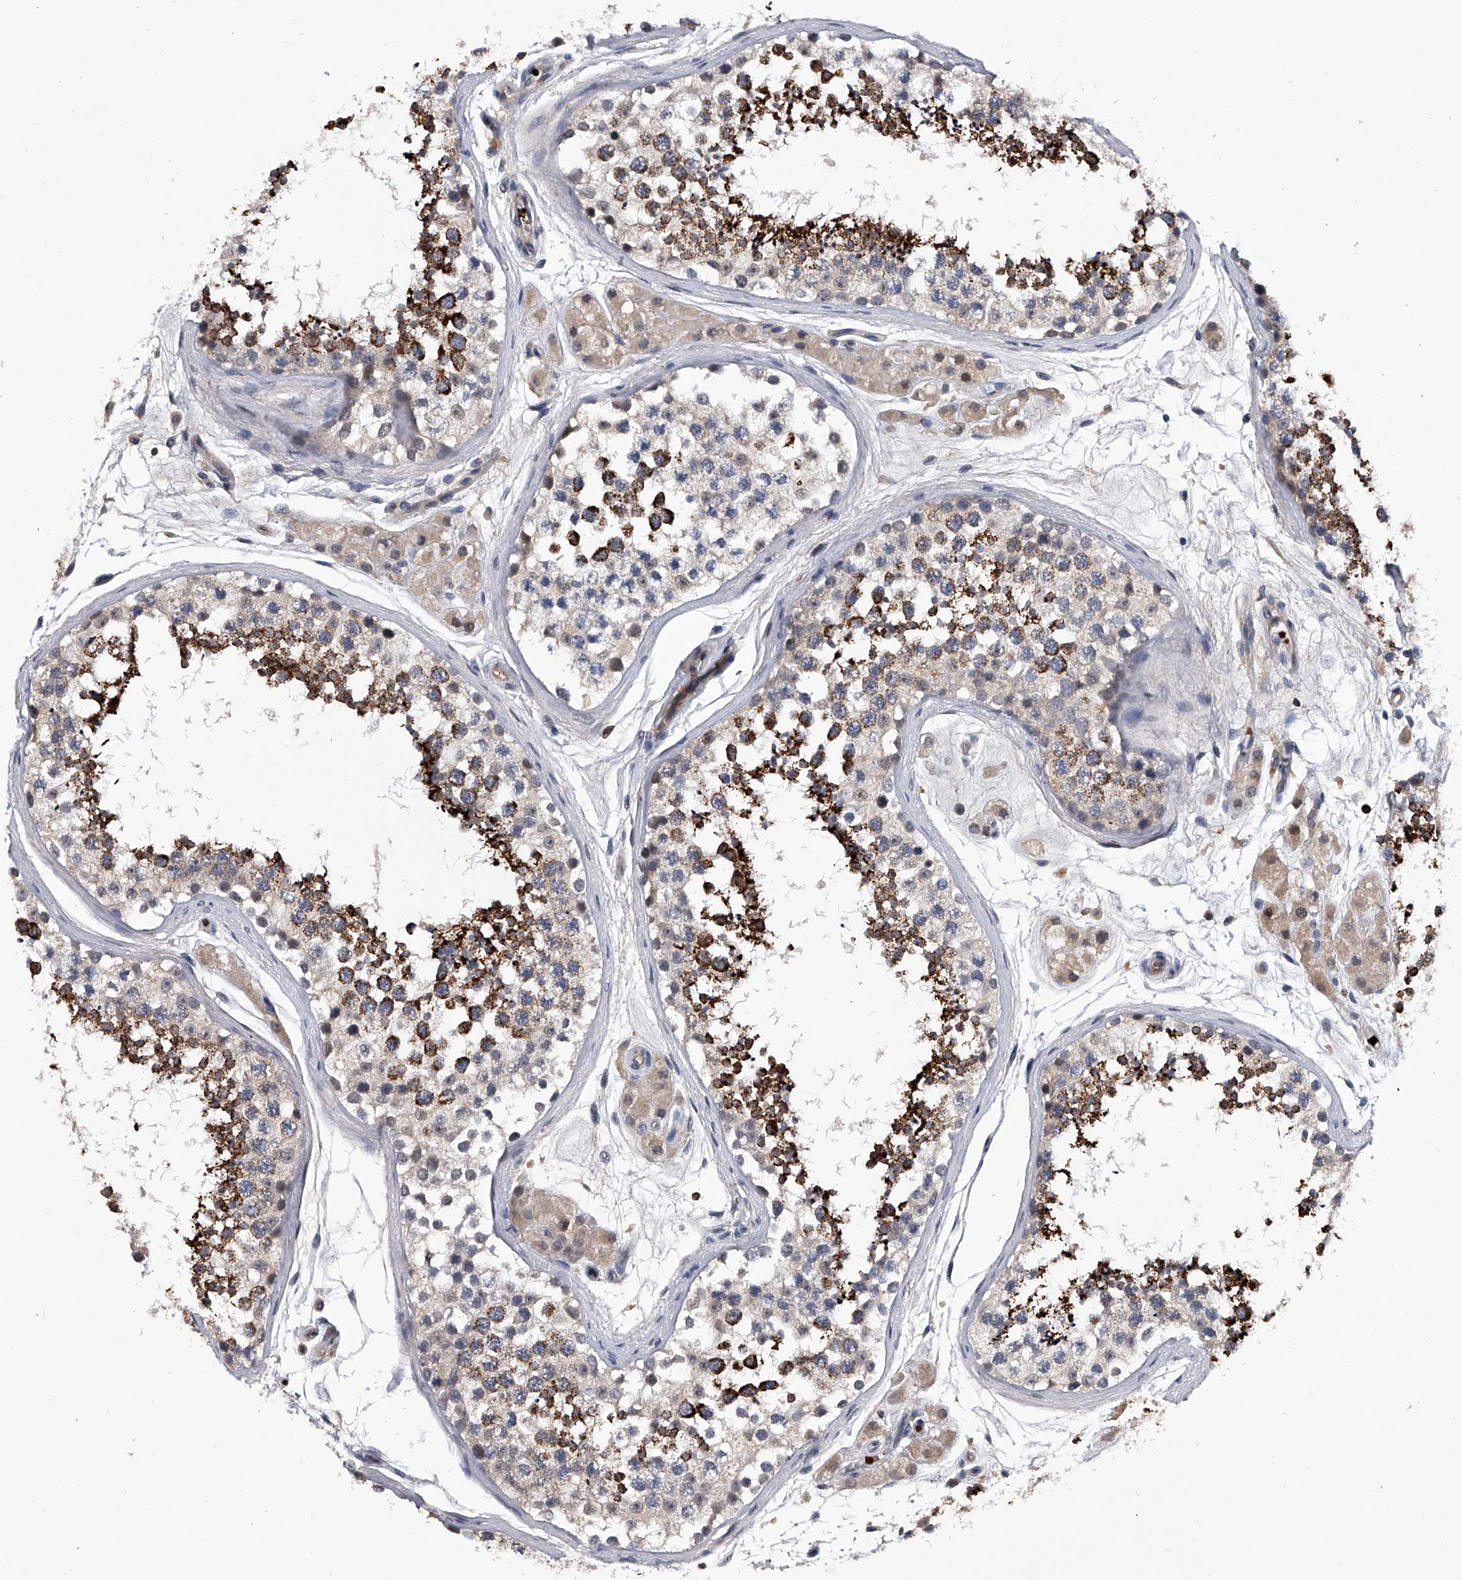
{"staining": {"intensity": "strong", "quantity": "<25%", "location": "cytoplasmic/membranous"}, "tissue": "testis", "cell_type": "Cells in seminiferous ducts", "image_type": "normal", "snomed": [{"axis": "morphology", "description": "Normal tissue, NOS"}, {"axis": "topography", "description": "Testis"}], "caption": "IHC image of normal human testis stained for a protein (brown), which displays medium levels of strong cytoplasmic/membranous positivity in about <25% of cells in seminiferous ducts.", "gene": "ZNF30", "patient": {"sex": "male", "age": 56}}